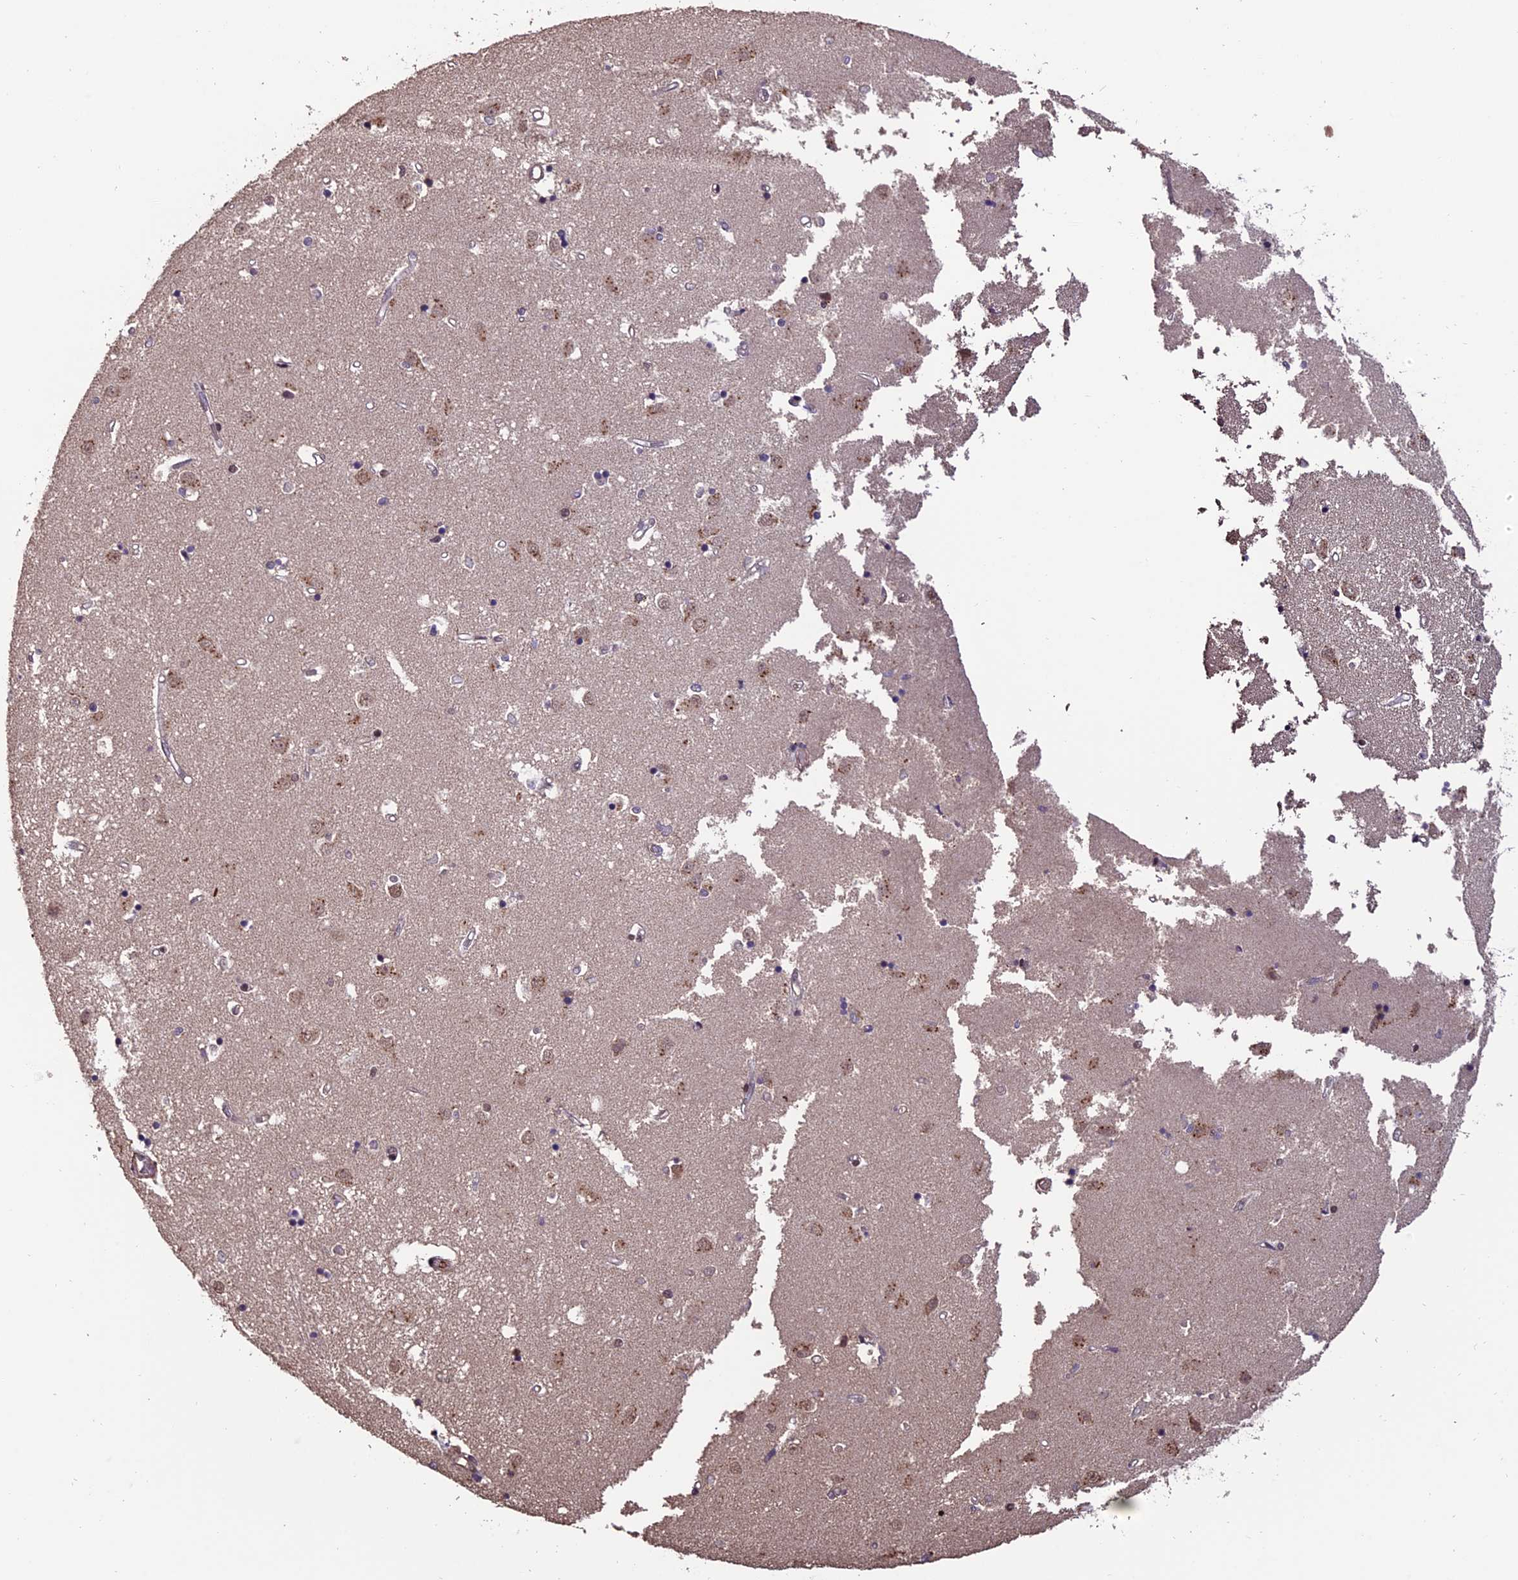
{"staining": {"intensity": "negative", "quantity": "none", "location": "none"}, "tissue": "caudate", "cell_type": "Glial cells", "image_type": "normal", "snomed": [{"axis": "morphology", "description": "Normal tissue, NOS"}, {"axis": "topography", "description": "Lateral ventricle wall"}], "caption": "Immunohistochemistry (IHC) micrograph of benign caudate stained for a protein (brown), which exhibits no staining in glial cells.", "gene": "CABIN1", "patient": {"sex": "male", "age": 45}}